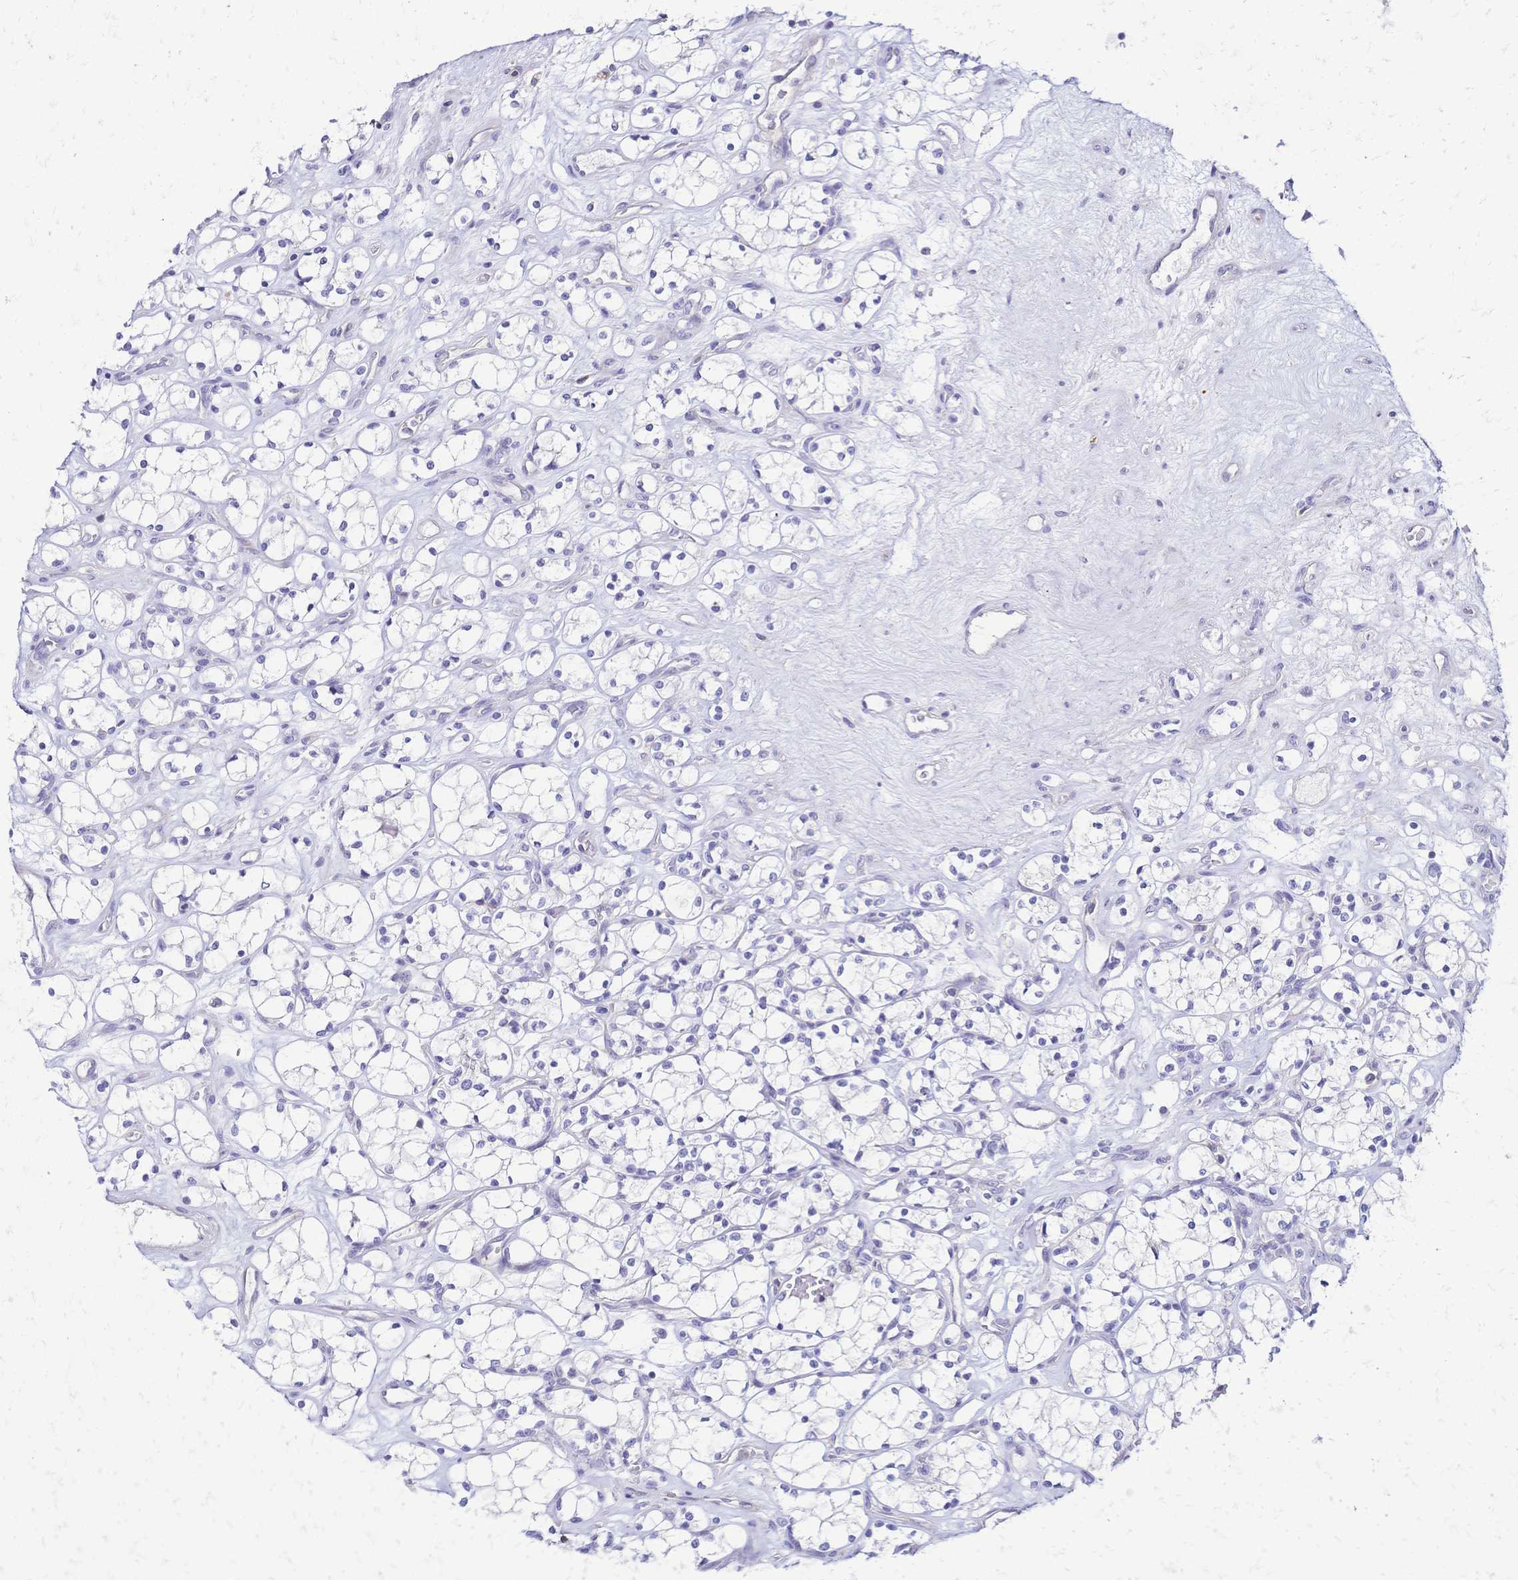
{"staining": {"intensity": "negative", "quantity": "none", "location": "none"}, "tissue": "renal cancer", "cell_type": "Tumor cells", "image_type": "cancer", "snomed": [{"axis": "morphology", "description": "Adenocarcinoma, NOS"}, {"axis": "topography", "description": "Kidney"}], "caption": "An image of renal cancer (adenocarcinoma) stained for a protein shows no brown staining in tumor cells.", "gene": "IL2RA", "patient": {"sex": "female", "age": 69}}